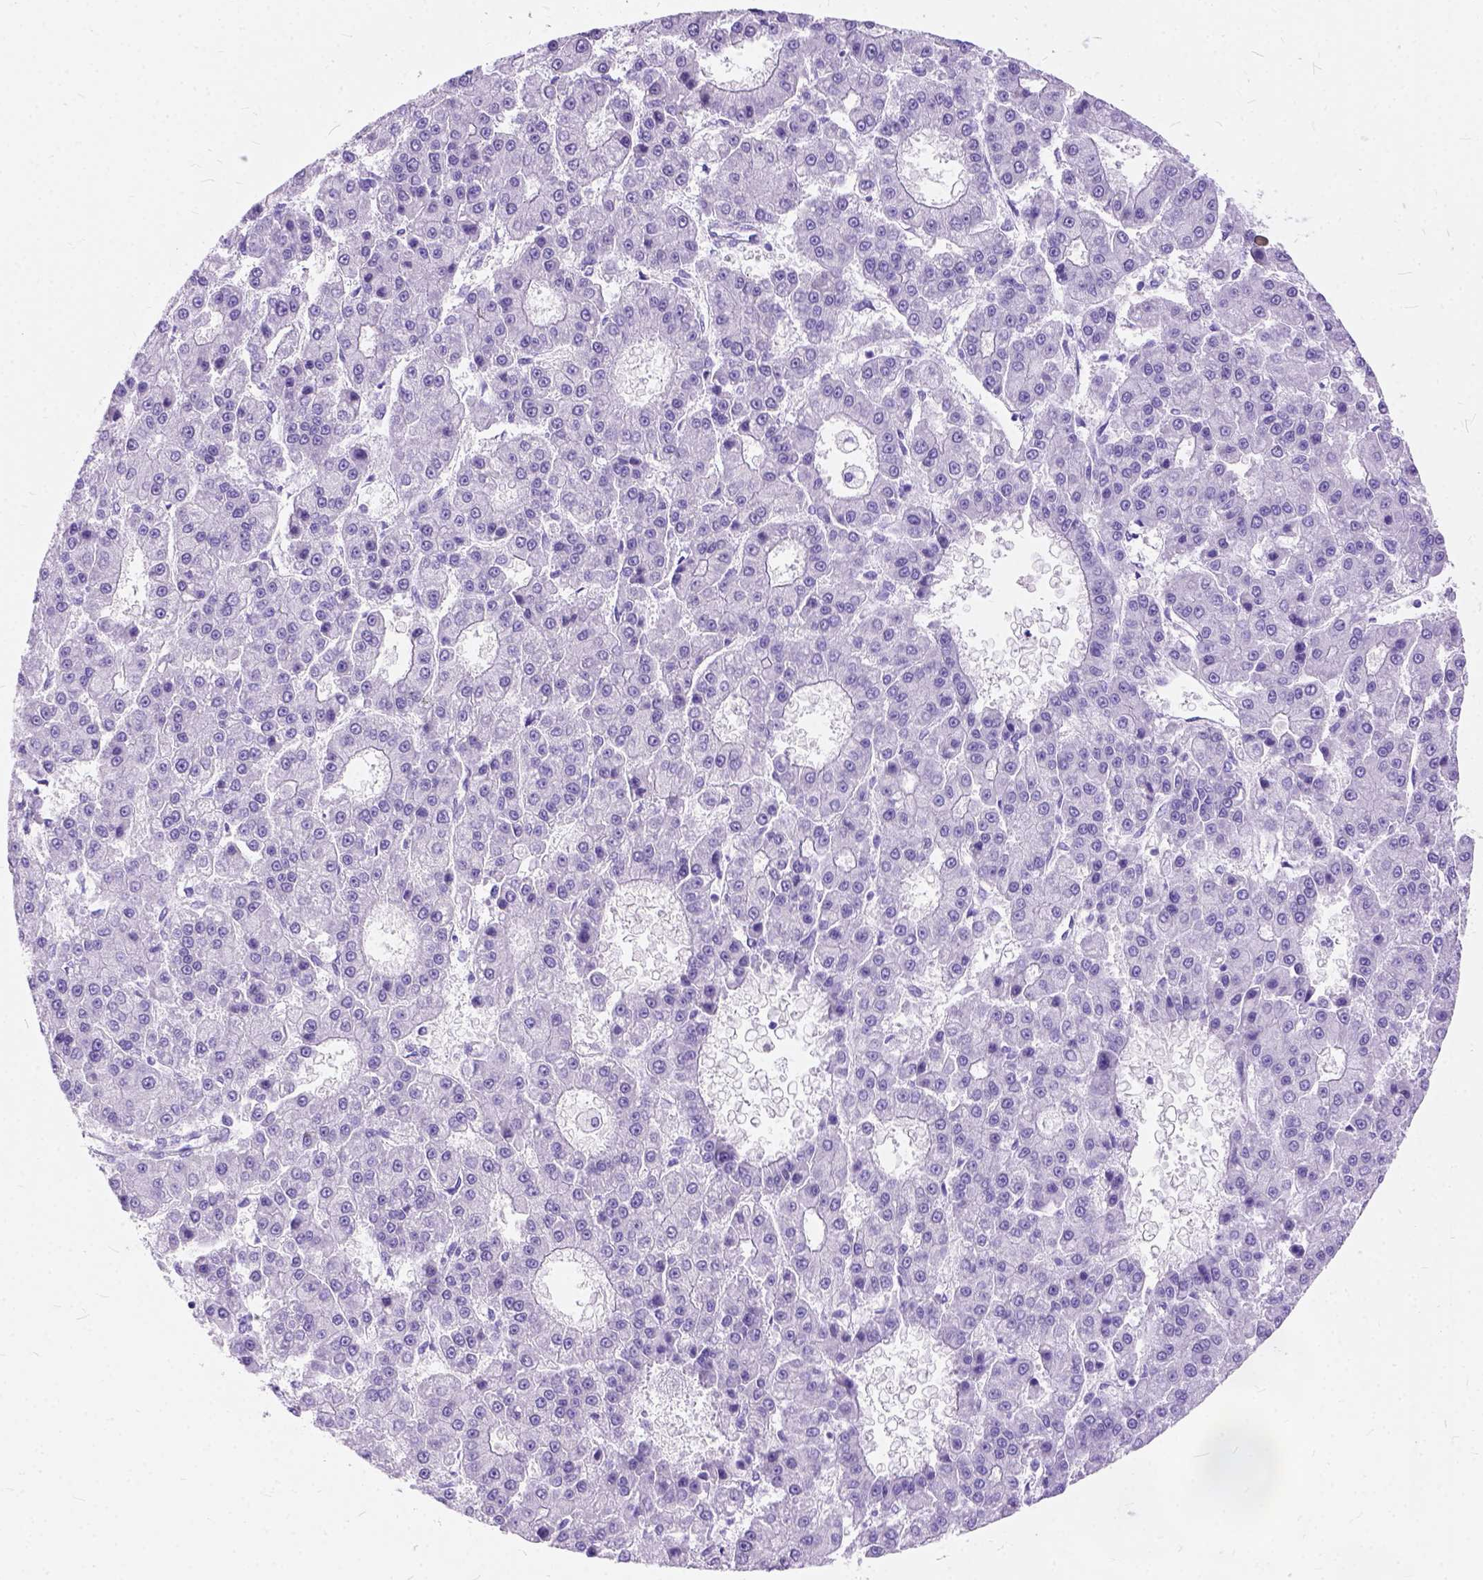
{"staining": {"intensity": "negative", "quantity": "none", "location": "none"}, "tissue": "liver cancer", "cell_type": "Tumor cells", "image_type": "cancer", "snomed": [{"axis": "morphology", "description": "Carcinoma, Hepatocellular, NOS"}, {"axis": "topography", "description": "Liver"}], "caption": "Human hepatocellular carcinoma (liver) stained for a protein using IHC shows no expression in tumor cells.", "gene": "C1QTNF3", "patient": {"sex": "male", "age": 70}}